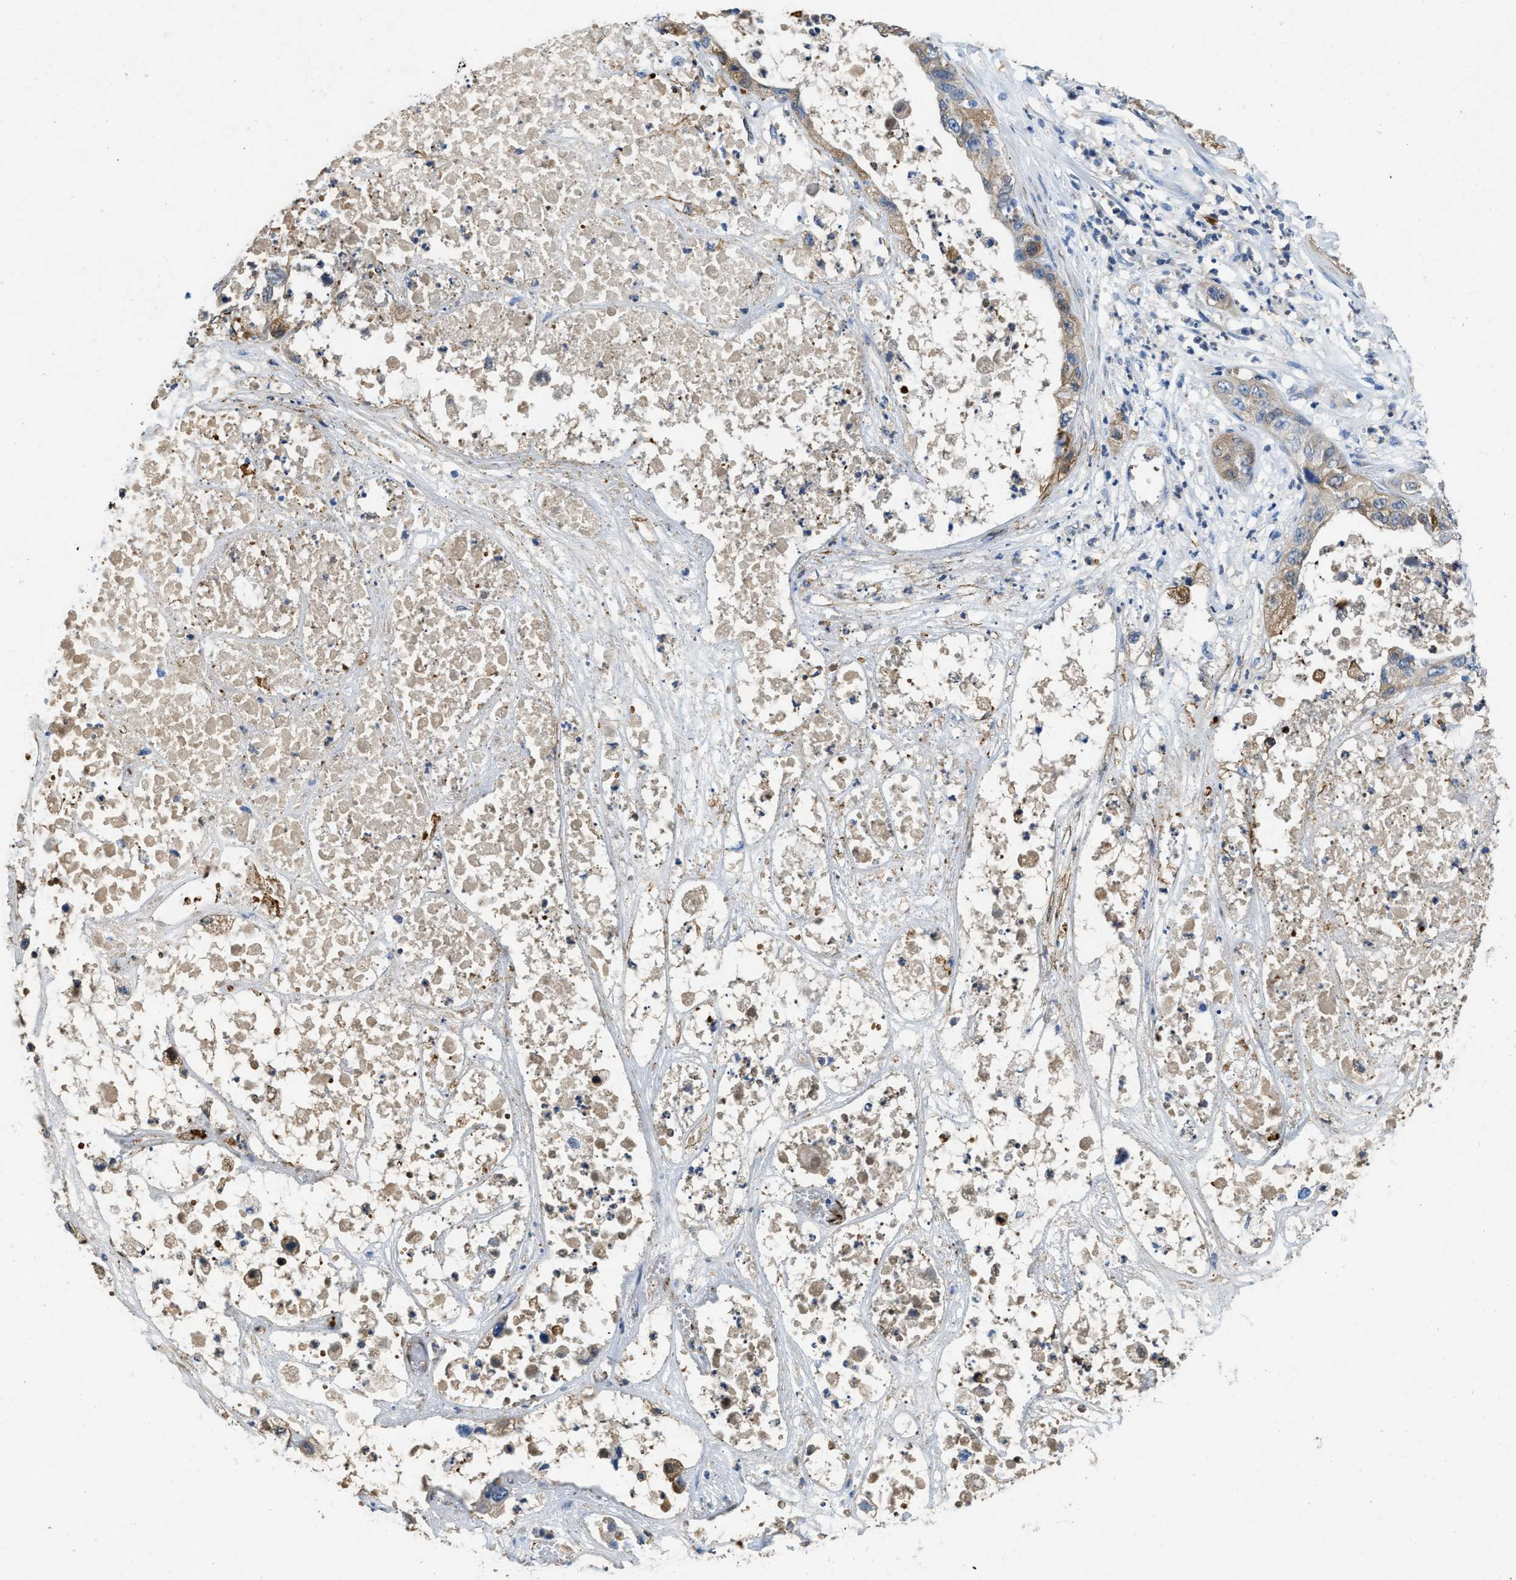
{"staining": {"intensity": "weak", "quantity": "<25%", "location": "cytoplasmic/membranous"}, "tissue": "pancreatic cancer", "cell_type": "Tumor cells", "image_type": "cancer", "snomed": [{"axis": "morphology", "description": "Adenocarcinoma, NOS"}, {"axis": "topography", "description": "Pancreas"}], "caption": "DAB immunohistochemical staining of adenocarcinoma (pancreatic) exhibits no significant staining in tumor cells.", "gene": "SPEG", "patient": {"sex": "female", "age": 78}}